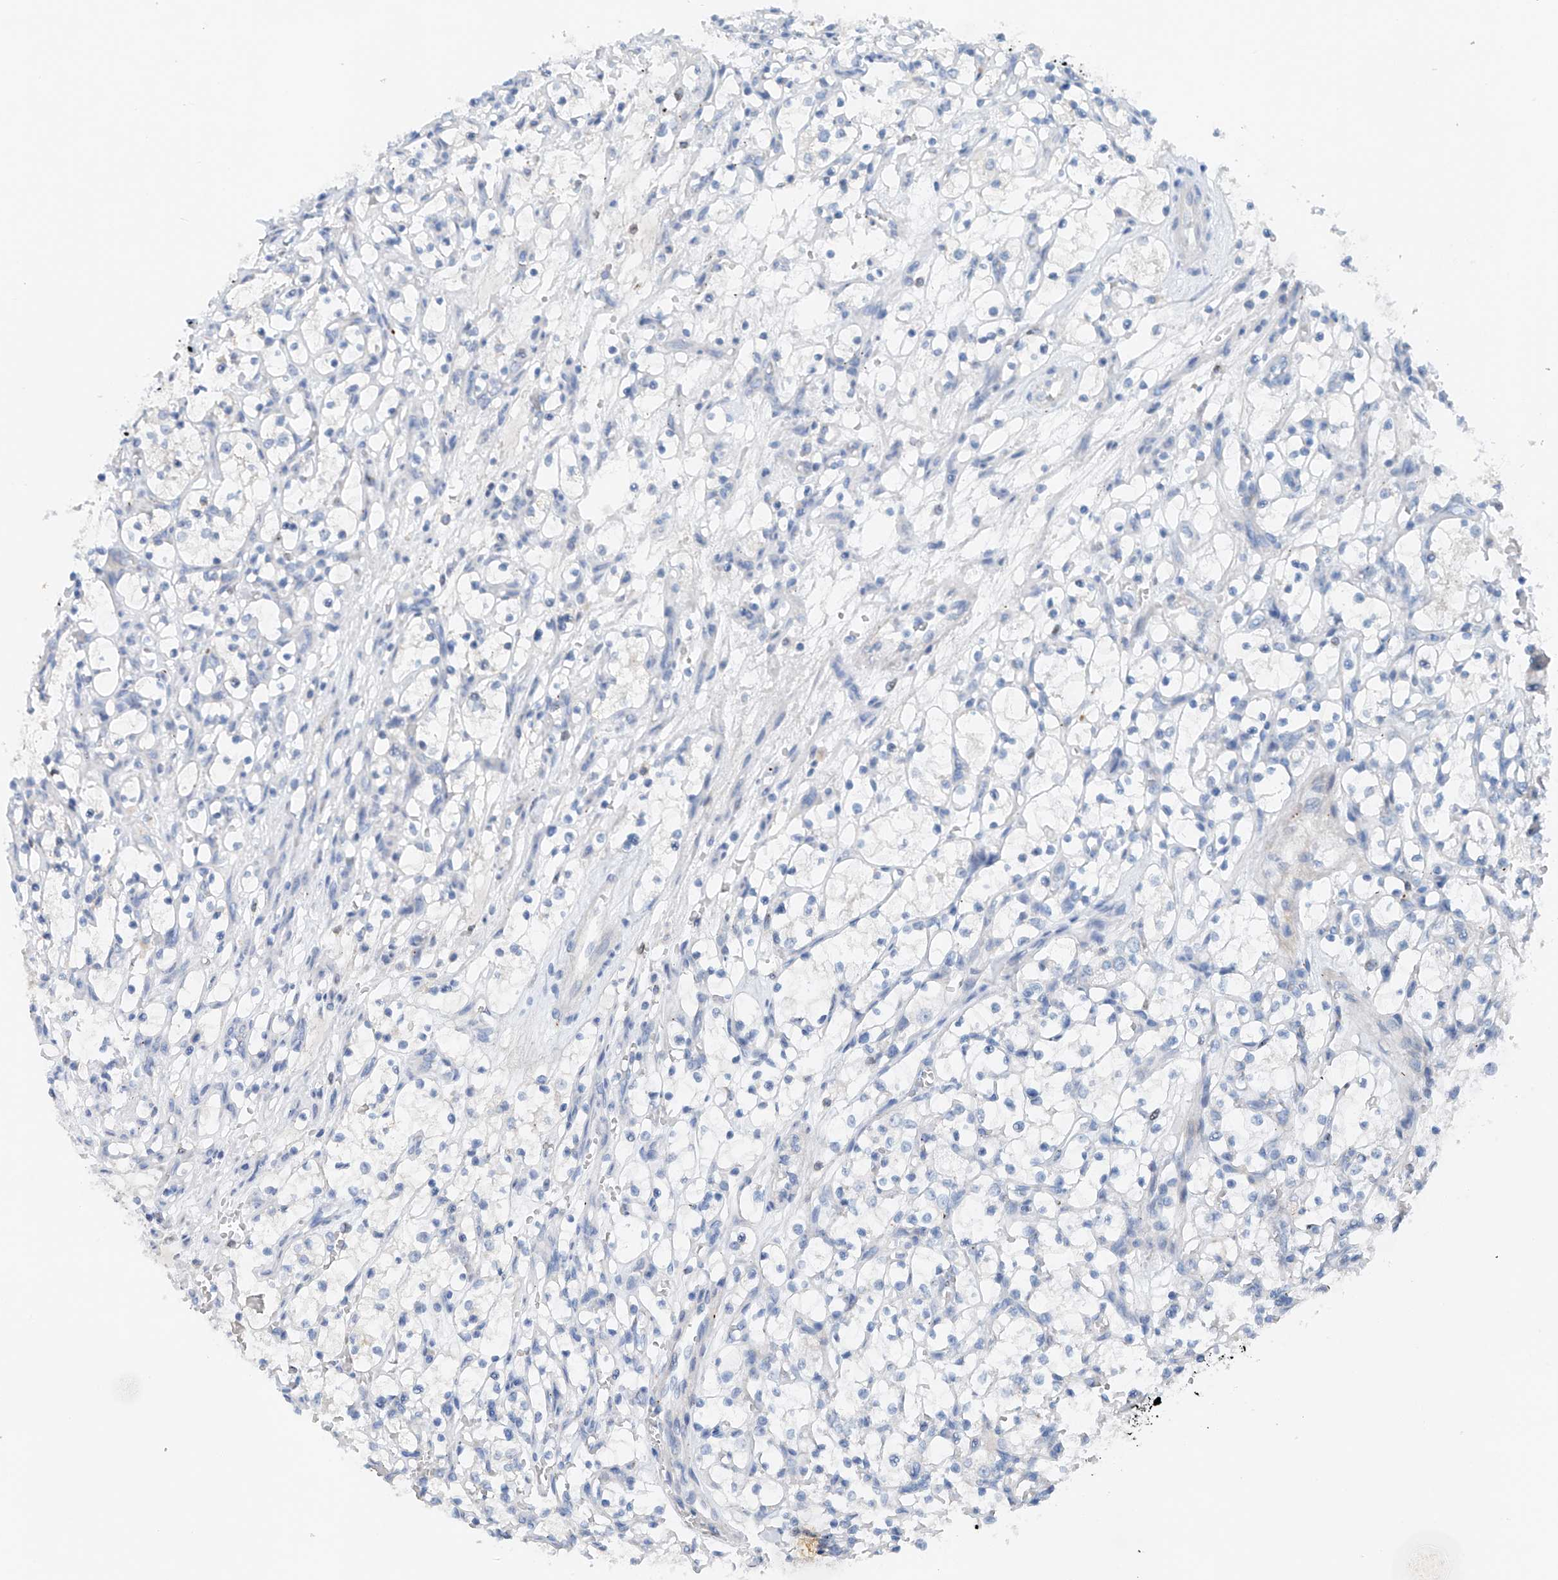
{"staining": {"intensity": "negative", "quantity": "none", "location": "none"}, "tissue": "renal cancer", "cell_type": "Tumor cells", "image_type": "cancer", "snomed": [{"axis": "morphology", "description": "Adenocarcinoma, NOS"}, {"axis": "topography", "description": "Kidney"}], "caption": "Histopathology image shows no significant protein positivity in tumor cells of adenocarcinoma (renal). (DAB immunohistochemistry visualized using brightfield microscopy, high magnification).", "gene": "CEP85L", "patient": {"sex": "female", "age": 69}}